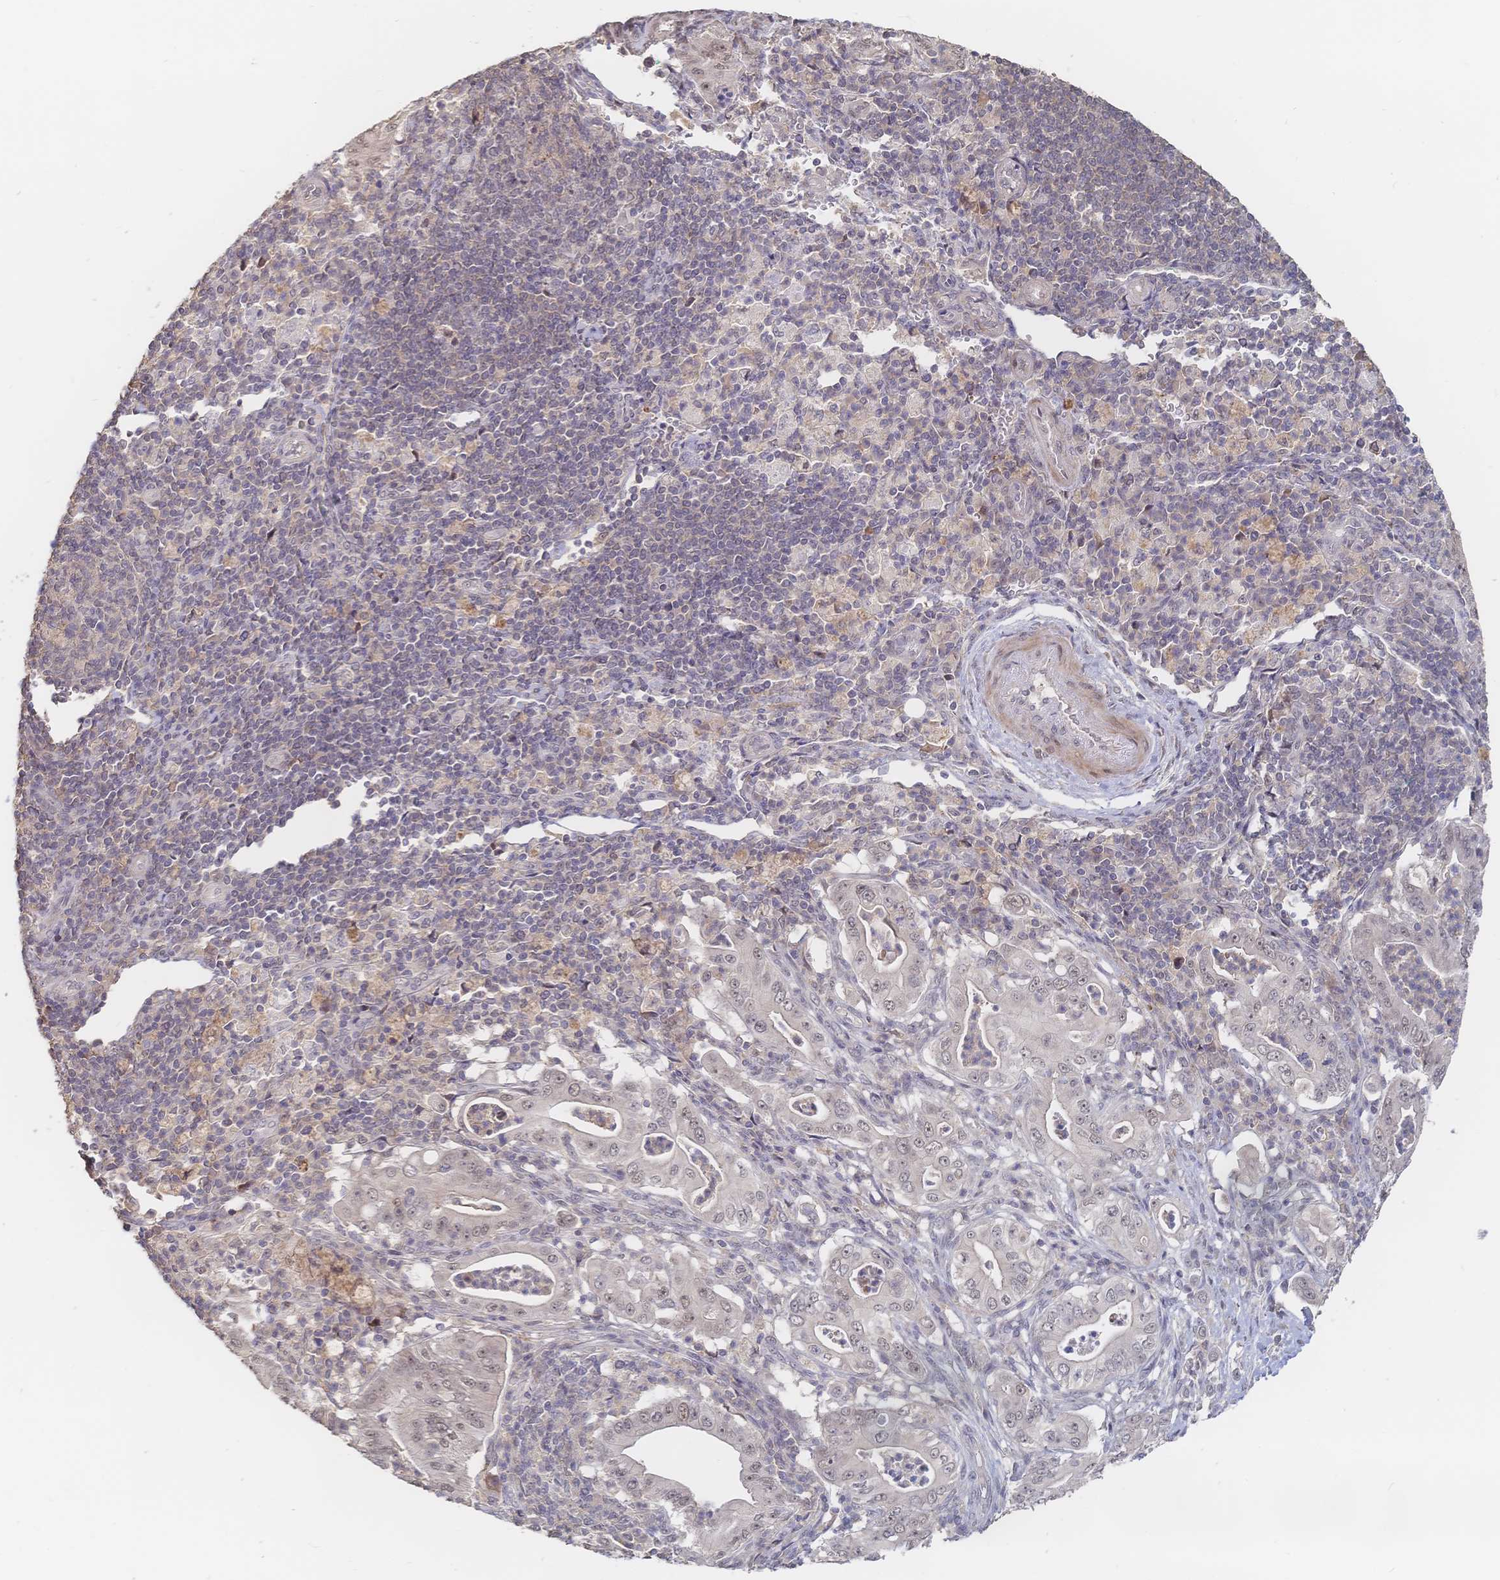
{"staining": {"intensity": "weak", "quantity": "25%-75%", "location": "nuclear"}, "tissue": "pancreatic cancer", "cell_type": "Tumor cells", "image_type": "cancer", "snomed": [{"axis": "morphology", "description": "Adenocarcinoma, NOS"}, {"axis": "topography", "description": "Pancreas"}], "caption": "A brown stain highlights weak nuclear staining of a protein in pancreatic adenocarcinoma tumor cells.", "gene": "LRP5", "patient": {"sex": "male", "age": 71}}